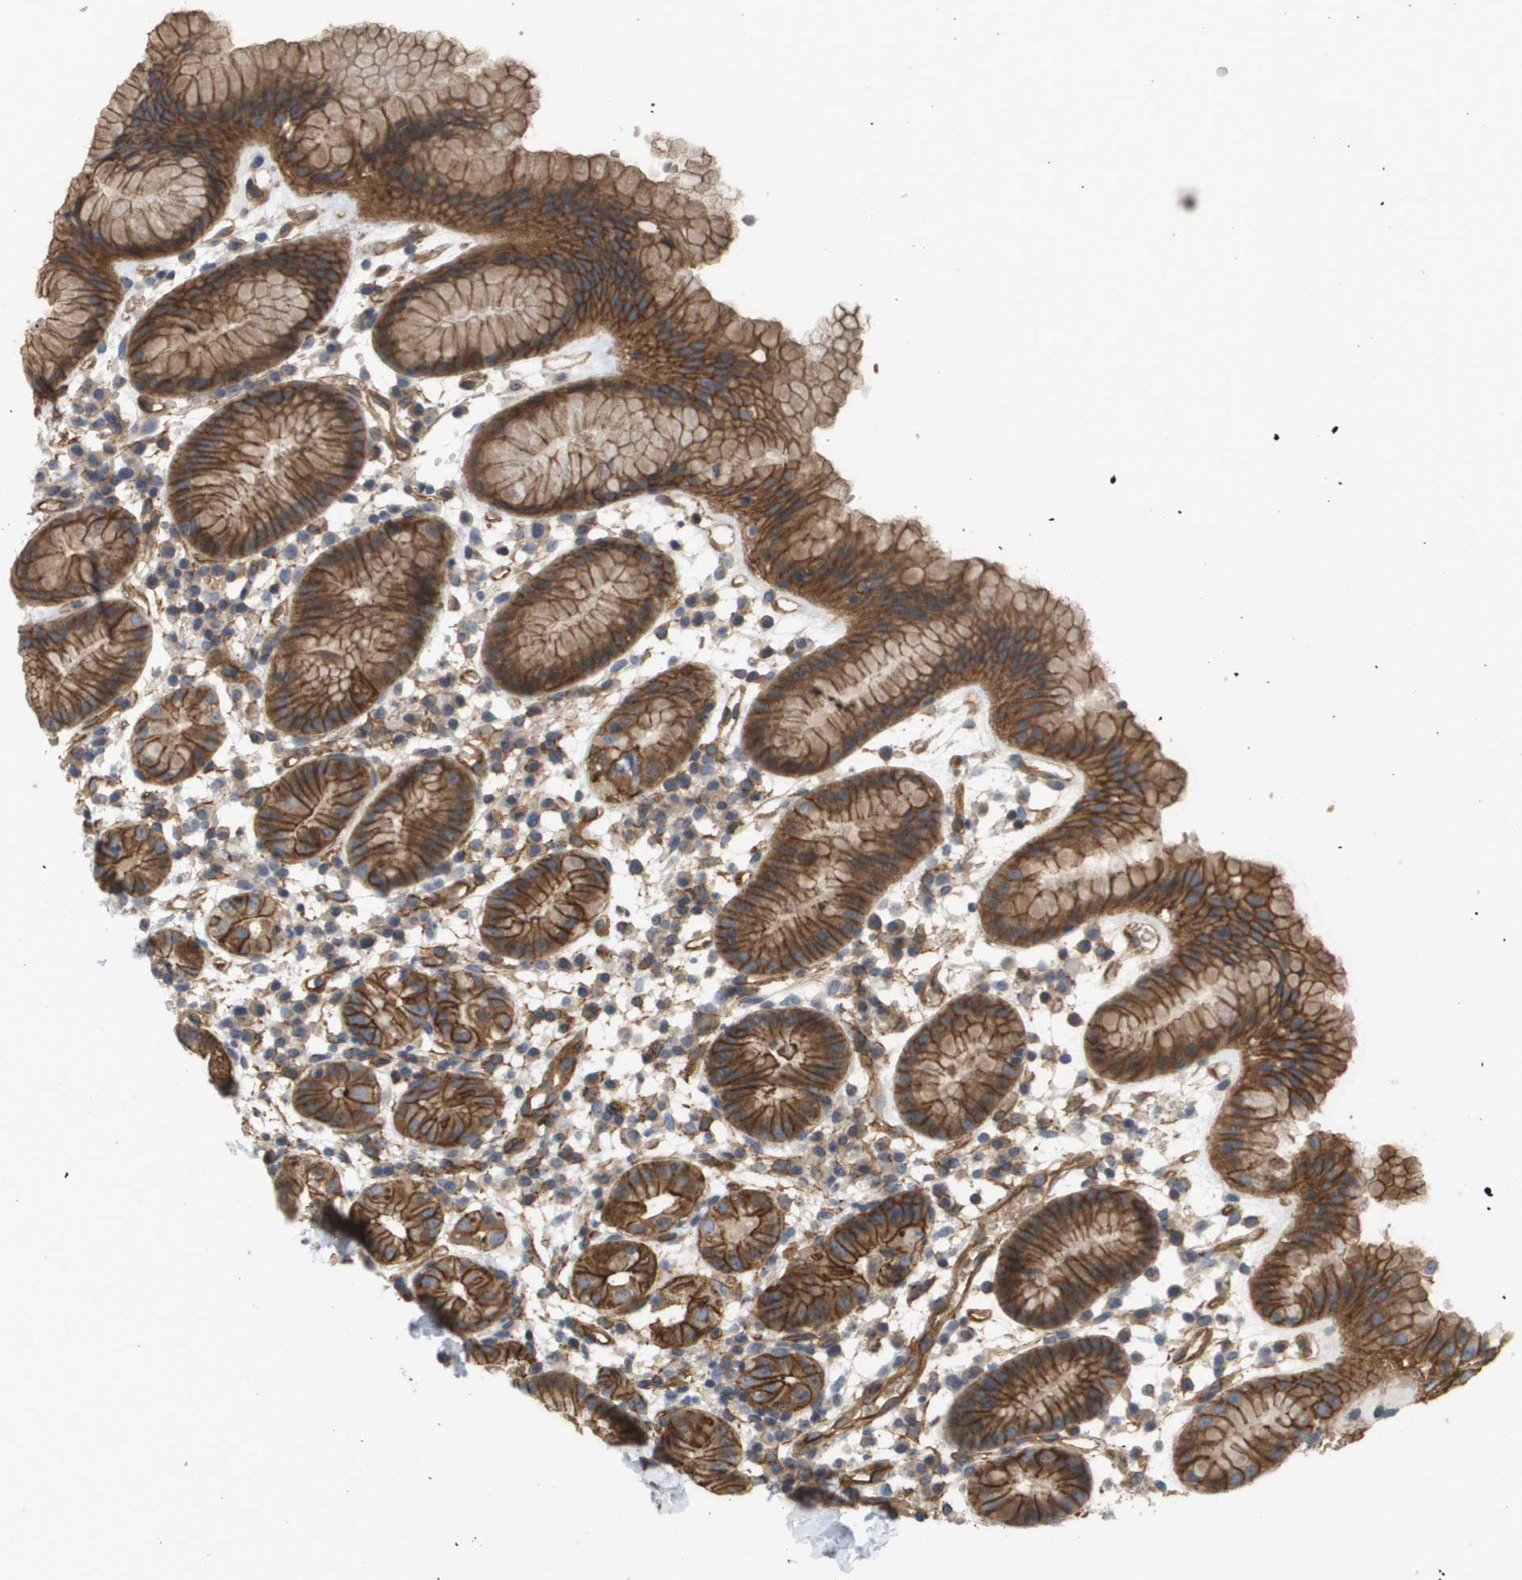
{"staining": {"intensity": "moderate", "quantity": ">75%", "location": "cytoplasmic/membranous"}, "tissue": "stomach", "cell_type": "Glandular cells", "image_type": "normal", "snomed": [{"axis": "morphology", "description": "Normal tissue, NOS"}, {"axis": "topography", "description": "Stomach"}, {"axis": "topography", "description": "Stomach, lower"}], "caption": "Stomach stained for a protein demonstrates moderate cytoplasmic/membranous positivity in glandular cells. The staining was performed using DAB (3,3'-diaminobenzidine), with brown indicating positive protein expression. Nuclei are stained blue with hematoxylin.", "gene": "SGMS2", "patient": {"sex": "female", "age": 75}}